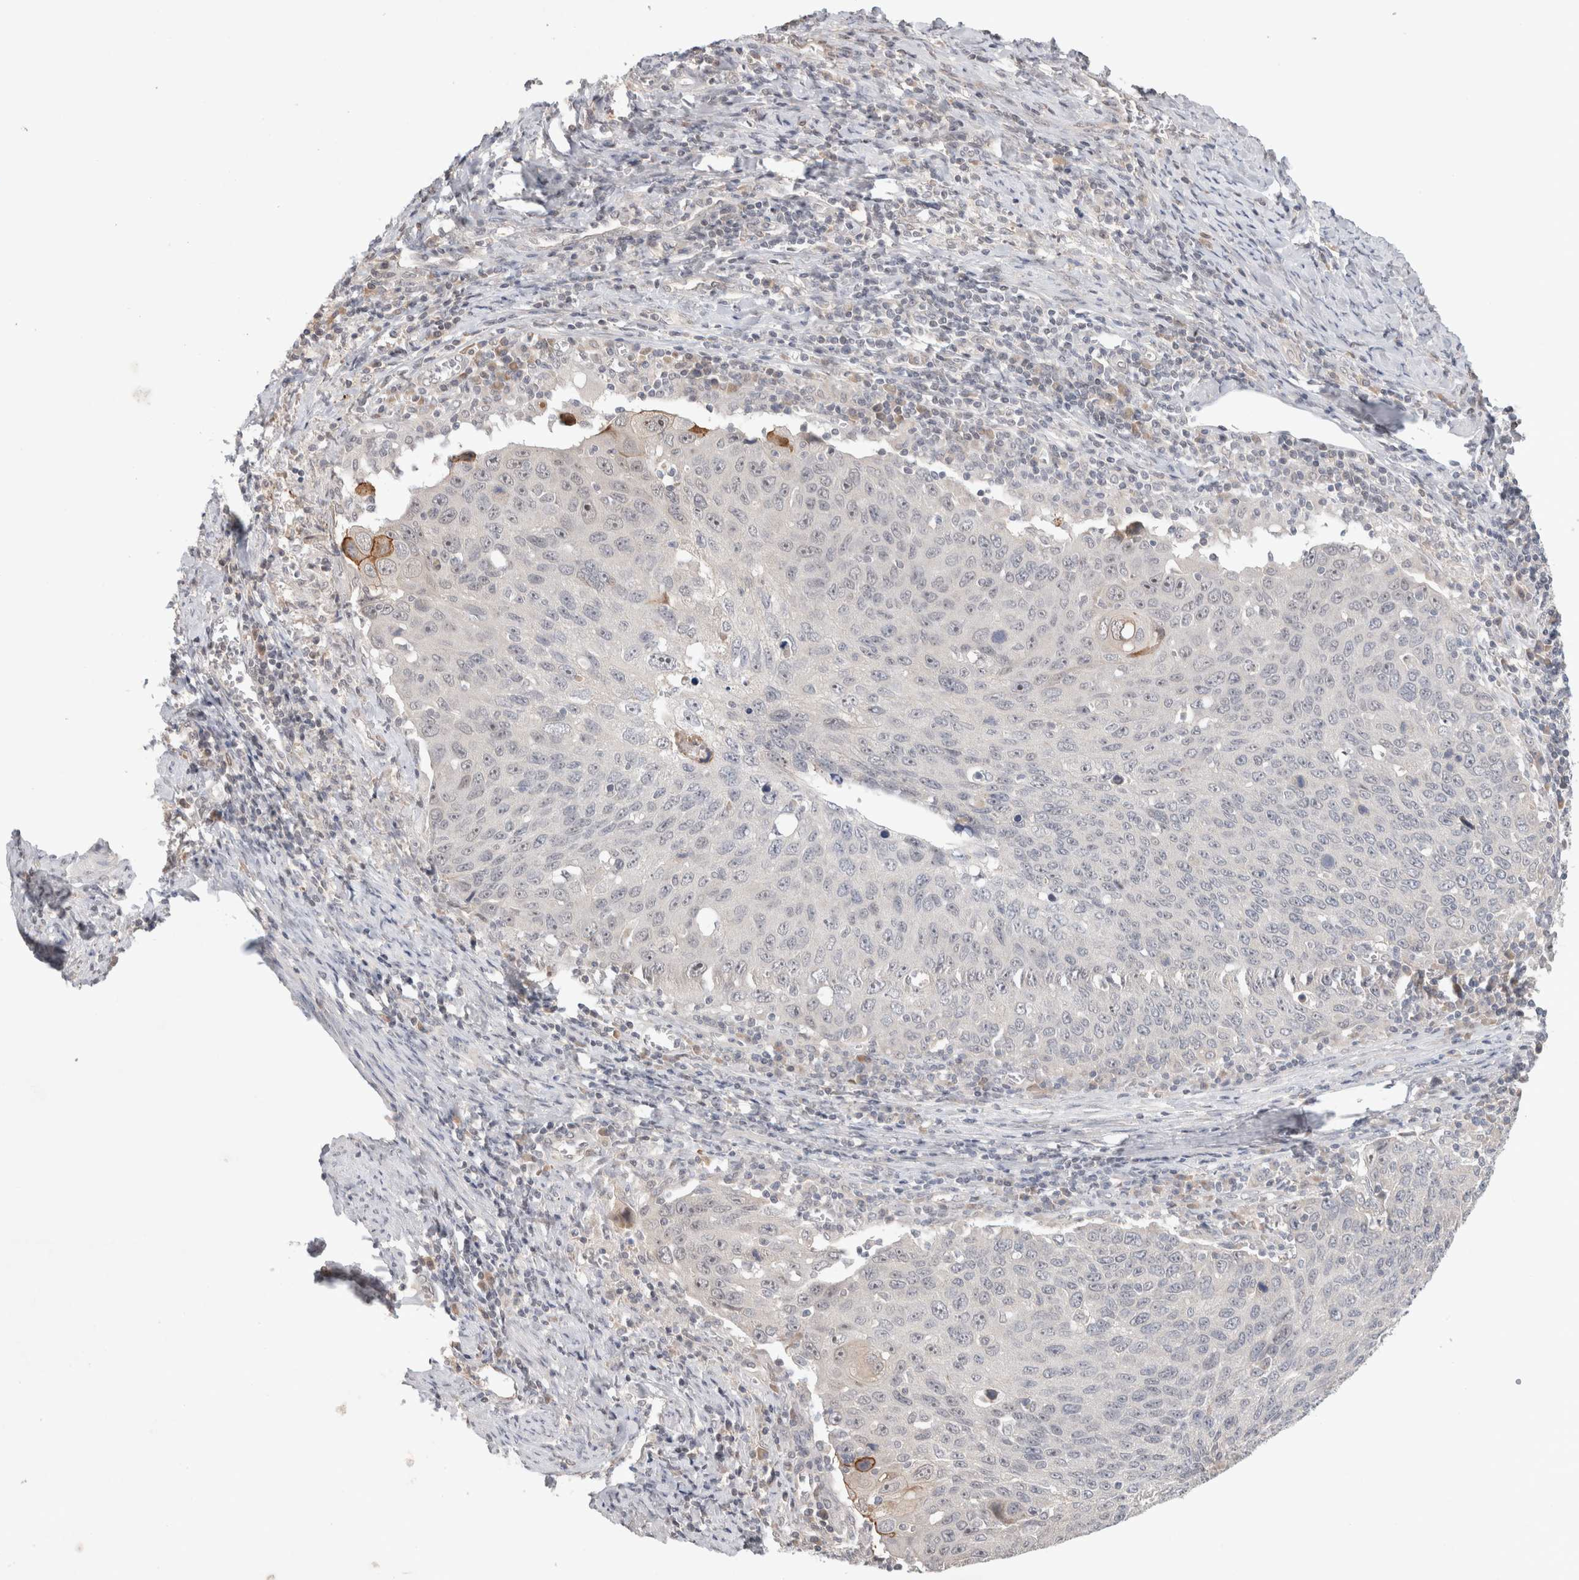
{"staining": {"intensity": "negative", "quantity": "none", "location": "none"}, "tissue": "cervical cancer", "cell_type": "Tumor cells", "image_type": "cancer", "snomed": [{"axis": "morphology", "description": "Squamous cell carcinoma, NOS"}, {"axis": "topography", "description": "Cervix"}], "caption": "Immunohistochemical staining of human cervical cancer (squamous cell carcinoma) demonstrates no significant positivity in tumor cells.", "gene": "SYDE2", "patient": {"sex": "female", "age": 53}}